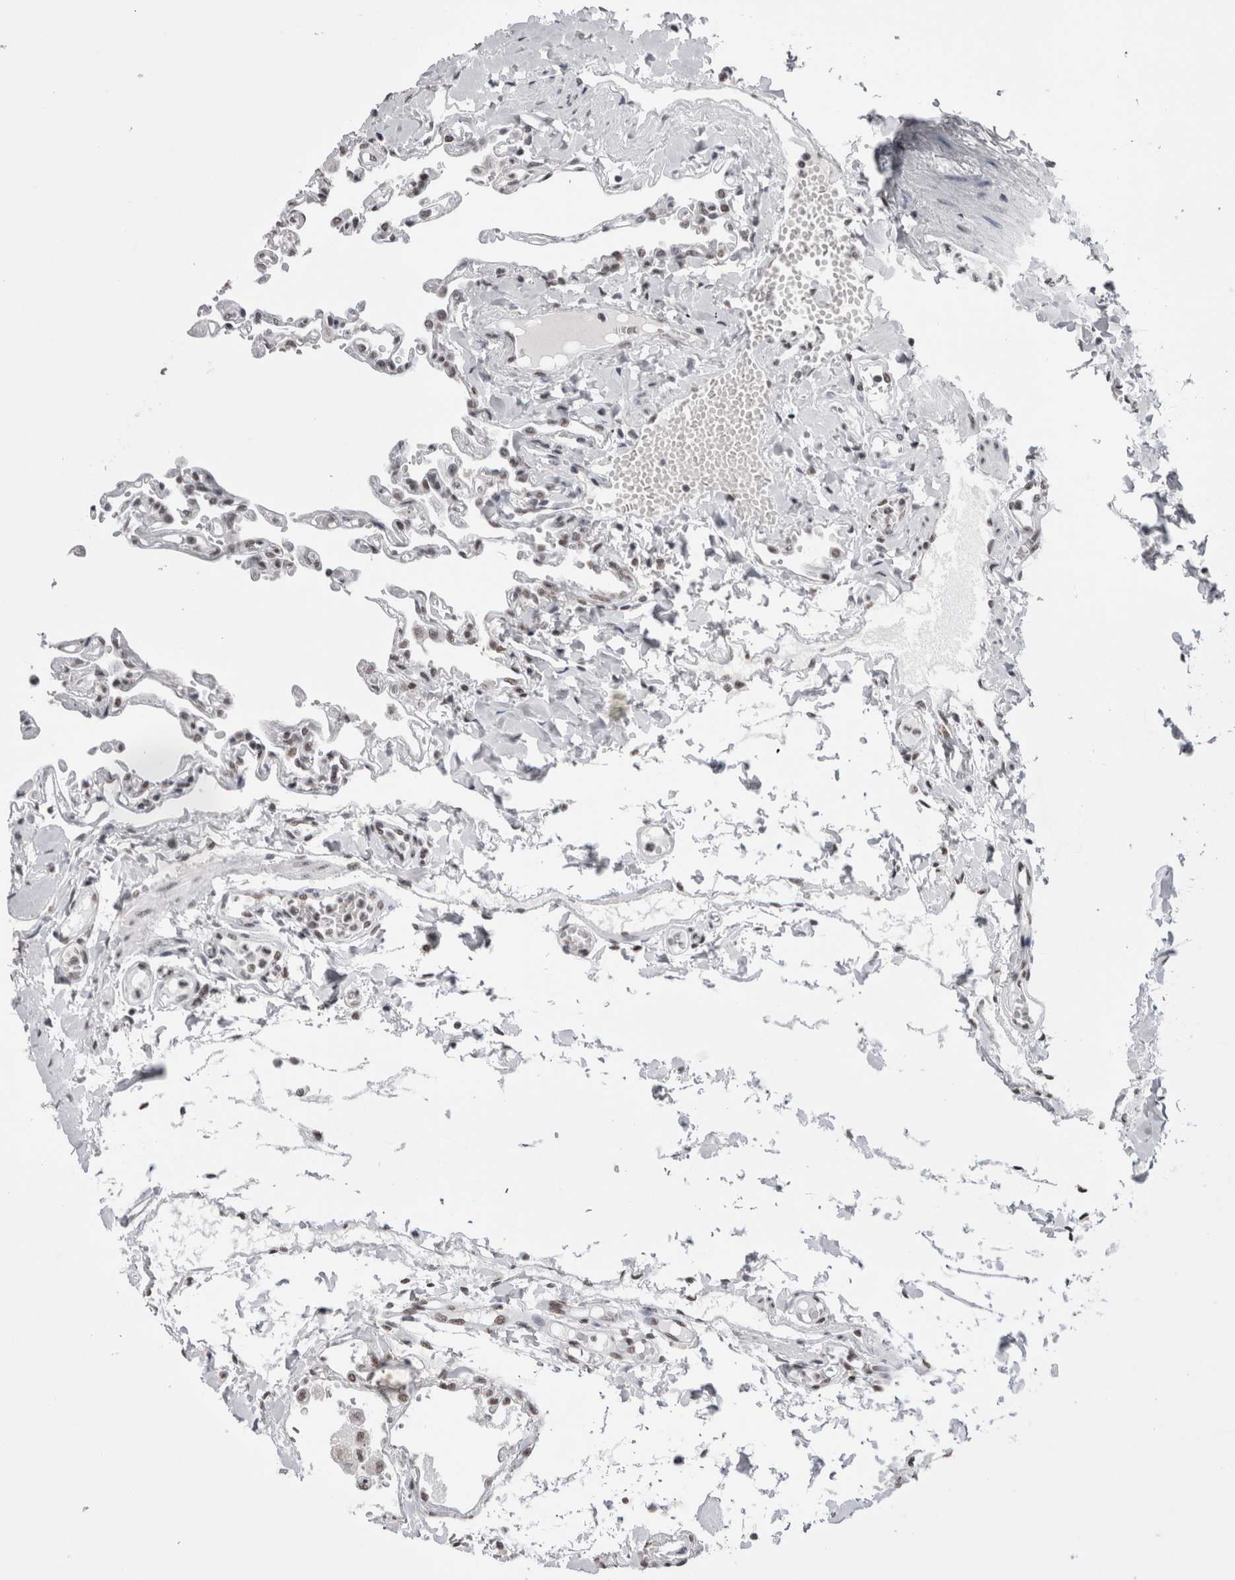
{"staining": {"intensity": "moderate", "quantity": ">75%", "location": "nuclear"}, "tissue": "lung", "cell_type": "Alveolar cells", "image_type": "normal", "snomed": [{"axis": "morphology", "description": "Normal tissue, NOS"}, {"axis": "topography", "description": "Lung"}], "caption": "Brown immunohistochemical staining in benign human lung displays moderate nuclear staining in about >75% of alveolar cells. The staining is performed using DAB (3,3'-diaminobenzidine) brown chromogen to label protein expression. The nuclei are counter-stained blue using hematoxylin.", "gene": "SMC1A", "patient": {"sex": "male", "age": 21}}